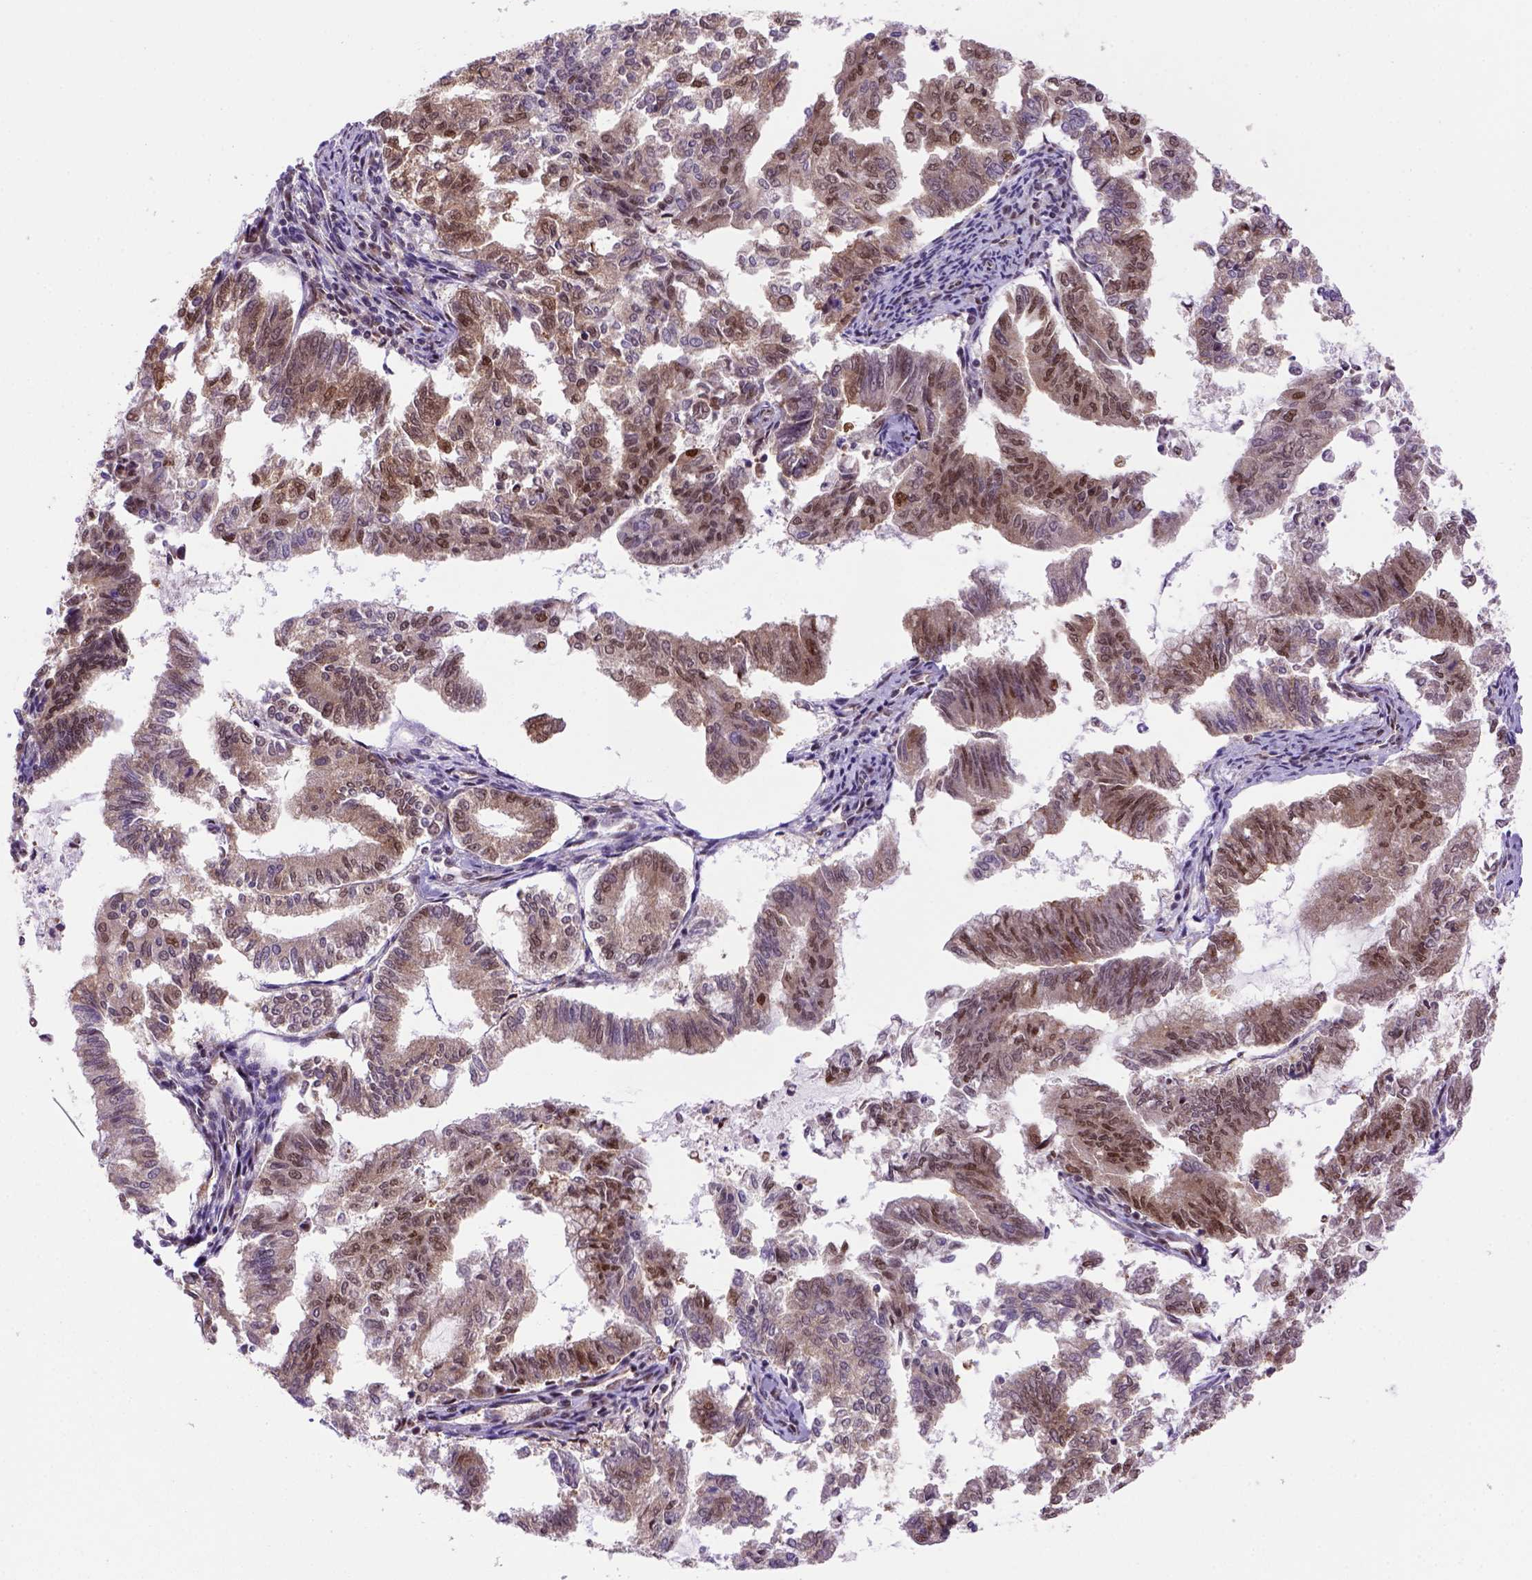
{"staining": {"intensity": "moderate", "quantity": ">75%", "location": "cytoplasmic/membranous,nuclear"}, "tissue": "endometrial cancer", "cell_type": "Tumor cells", "image_type": "cancer", "snomed": [{"axis": "morphology", "description": "Adenocarcinoma, NOS"}, {"axis": "topography", "description": "Endometrium"}], "caption": "The immunohistochemical stain highlights moderate cytoplasmic/membranous and nuclear expression in tumor cells of endometrial adenocarcinoma tissue. (DAB = brown stain, brightfield microscopy at high magnification).", "gene": "PSMC2", "patient": {"sex": "female", "age": 79}}